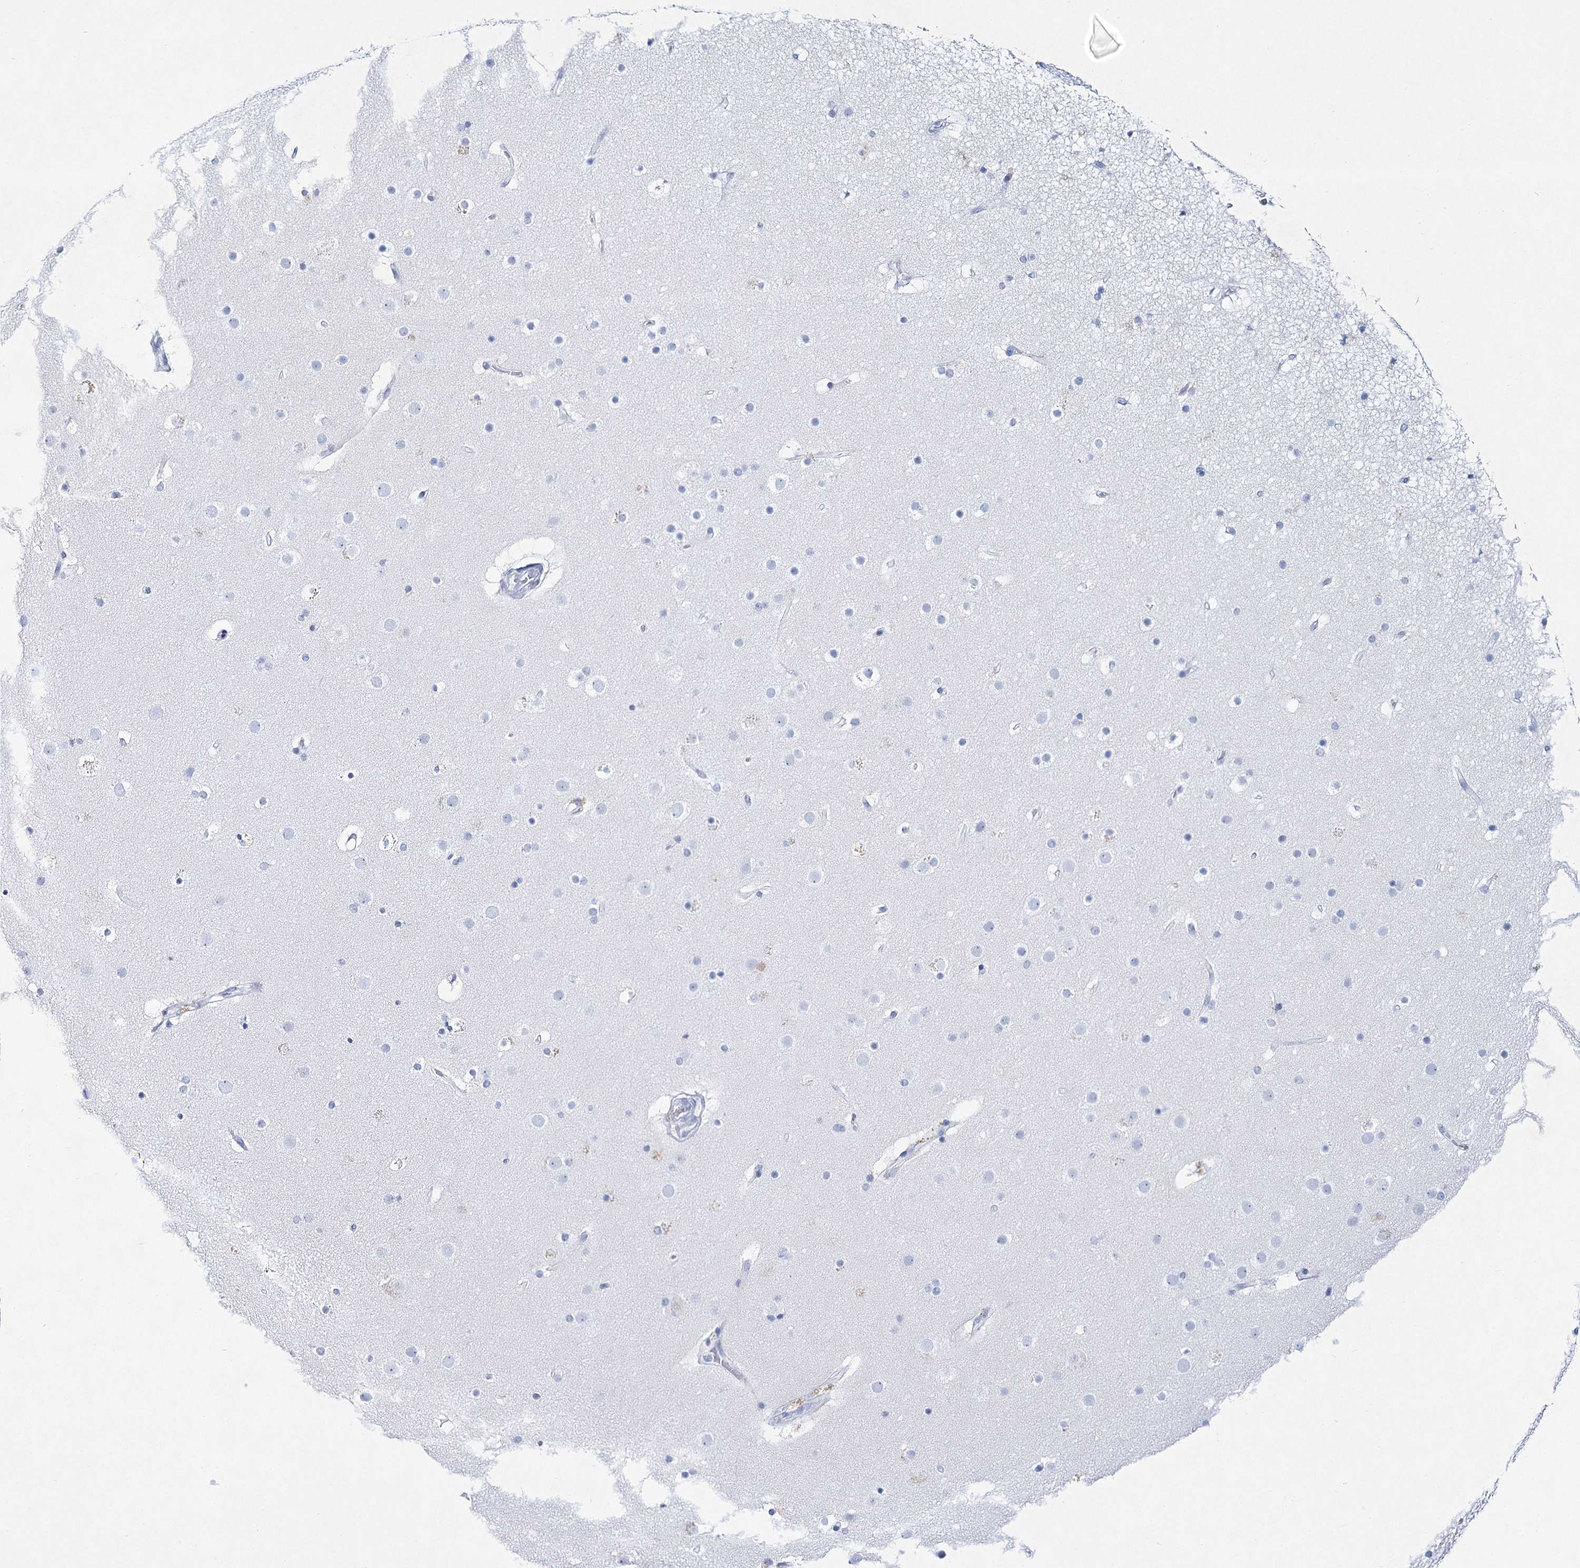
{"staining": {"intensity": "negative", "quantity": "none", "location": "none"}, "tissue": "cerebral cortex", "cell_type": "Endothelial cells", "image_type": "normal", "snomed": [{"axis": "morphology", "description": "Normal tissue, NOS"}, {"axis": "topography", "description": "Cerebral cortex"}], "caption": "Protein analysis of normal cerebral cortex exhibits no significant positivity in endothelial cells.", "gene": "RNF186", "patient": {"sex": "male", "age": 57}}